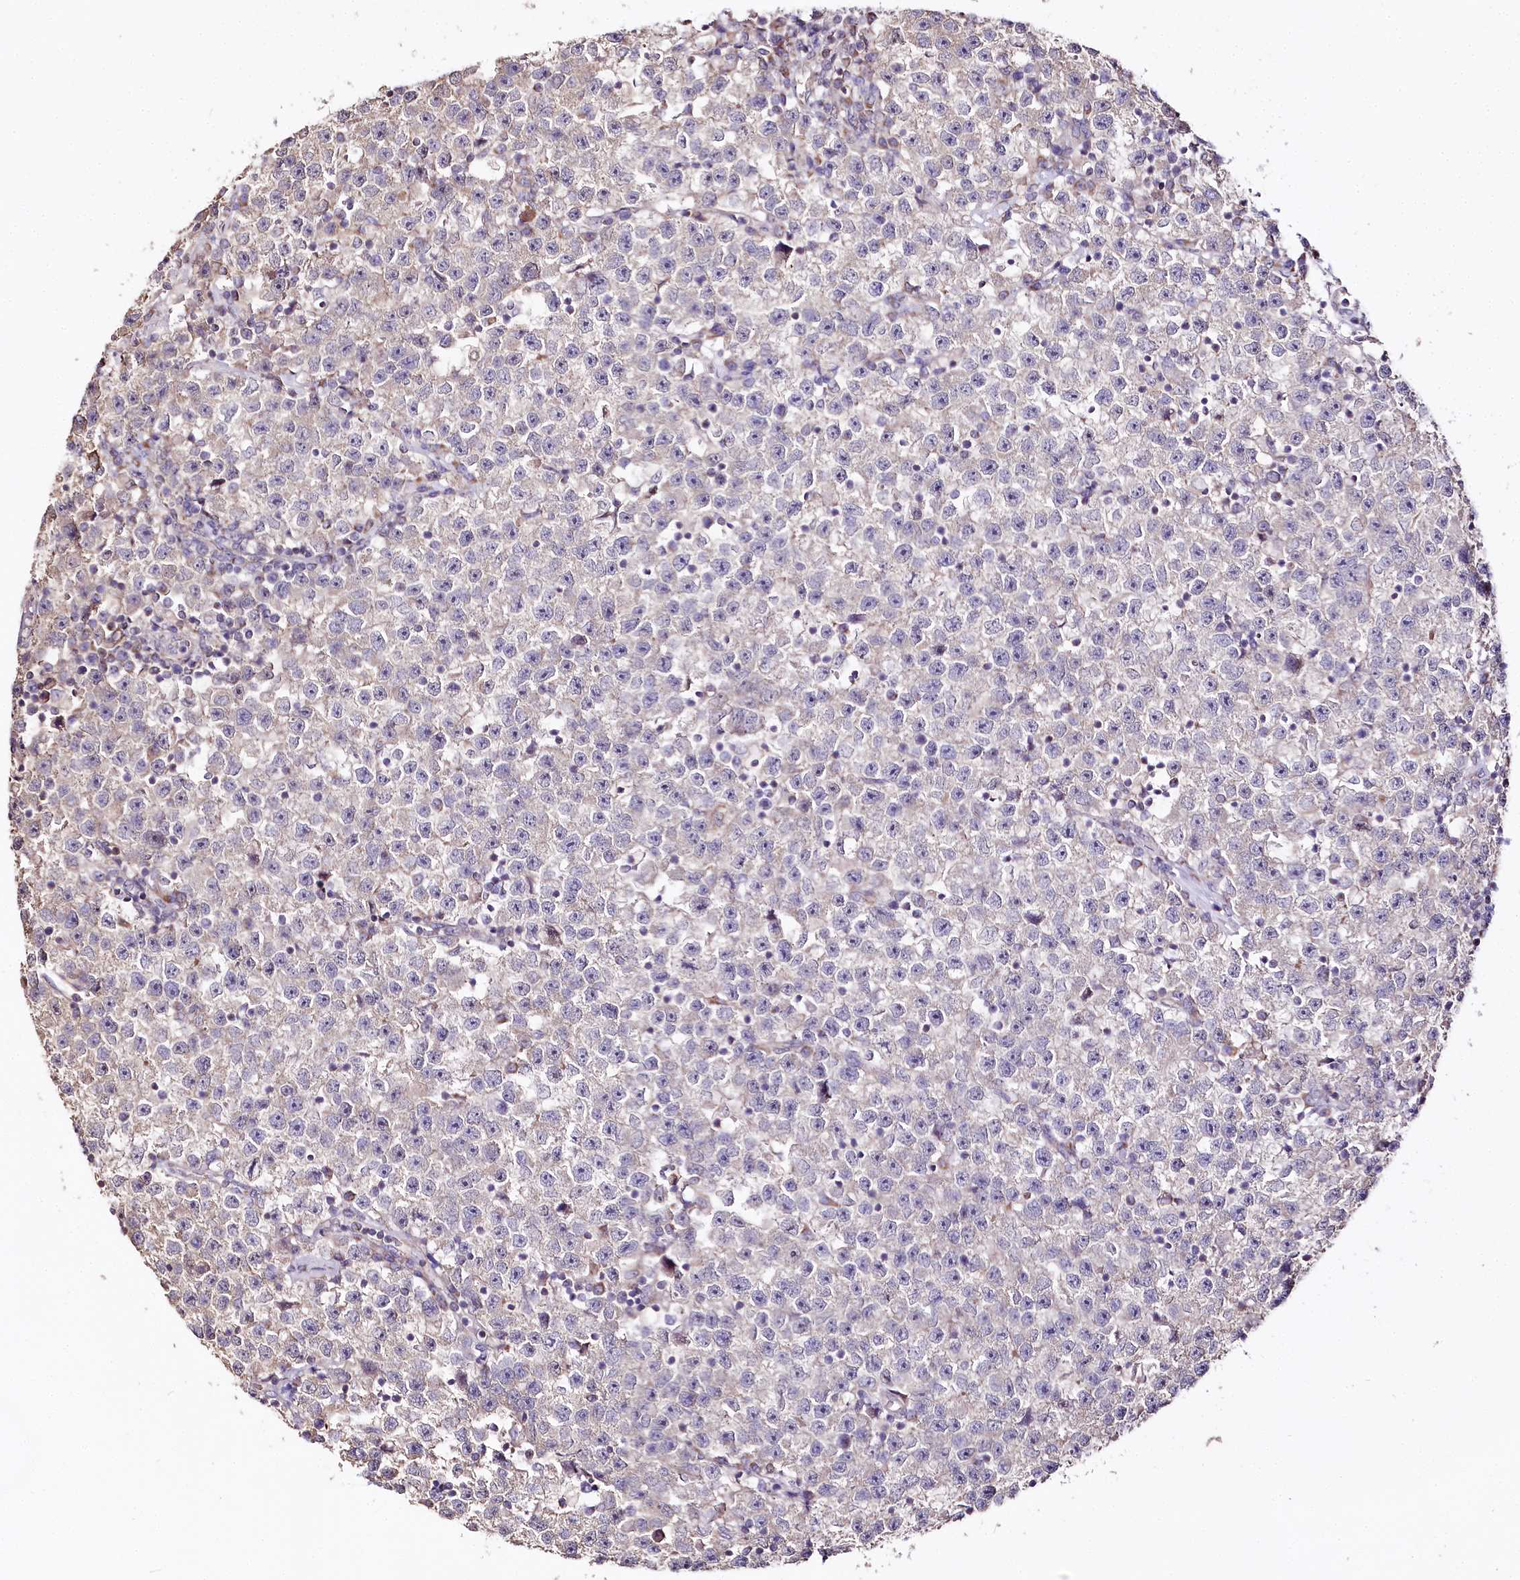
{"staining": {"intensity": "negative", "quantity": "none", "location": "none"}, "tissue": "testis cancer", "cell_type": "Tumor cells", "image_type": "cancer", "snomed": [{"axis": "morphology", "description": "Seminoma, NOS"}, {"axis": "topography", "description": "Testis"}], "caption": "Immunohistochemistry (IHC) image of human testis seminoma stained for a protein (brown), which displays no positivity in tumor cells.", "gene": "ZNF226", "patient": {"sex": "male", "age": 22}}